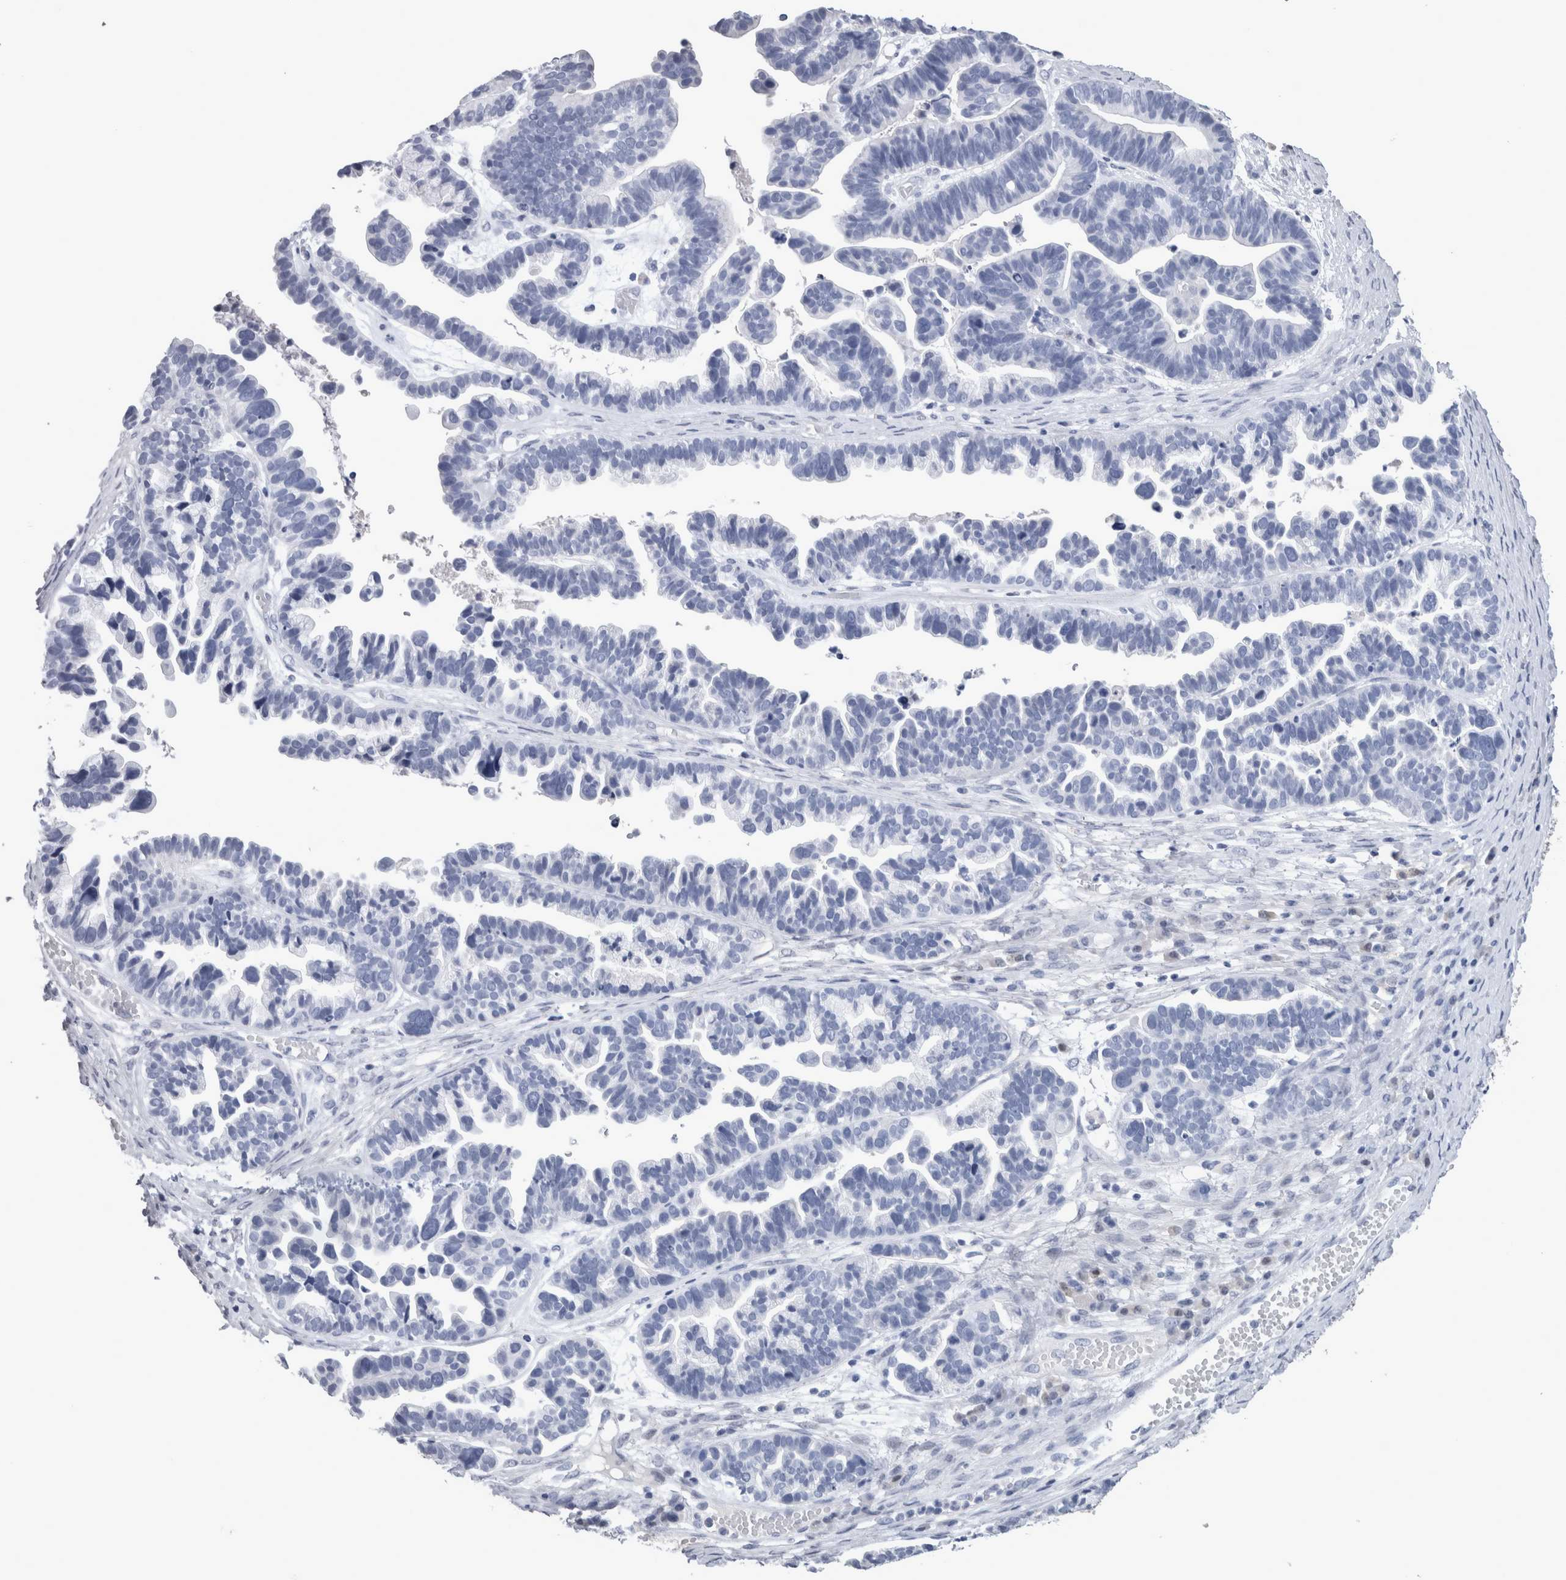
{"staining": {"intensity": "negative", "quantity": "none", "location": "none"}, "tissue": "ovarian cancer", "cell_type": "Tumor cells", "image_type": "cancer", "snomed": [{"axis": "morphology", "description": "Cystadenocarcinoma, serous, NOS"}, {"axis": "topography", "description": "Ovary"}], "caption": "Immunohistochemistry (IHC) of human serous cystadenocarcinoma (ovarian) demonstrates no positivity in tumor cells.", "gene": "CA8", "patient": {"sex": "female", "age": 56}}